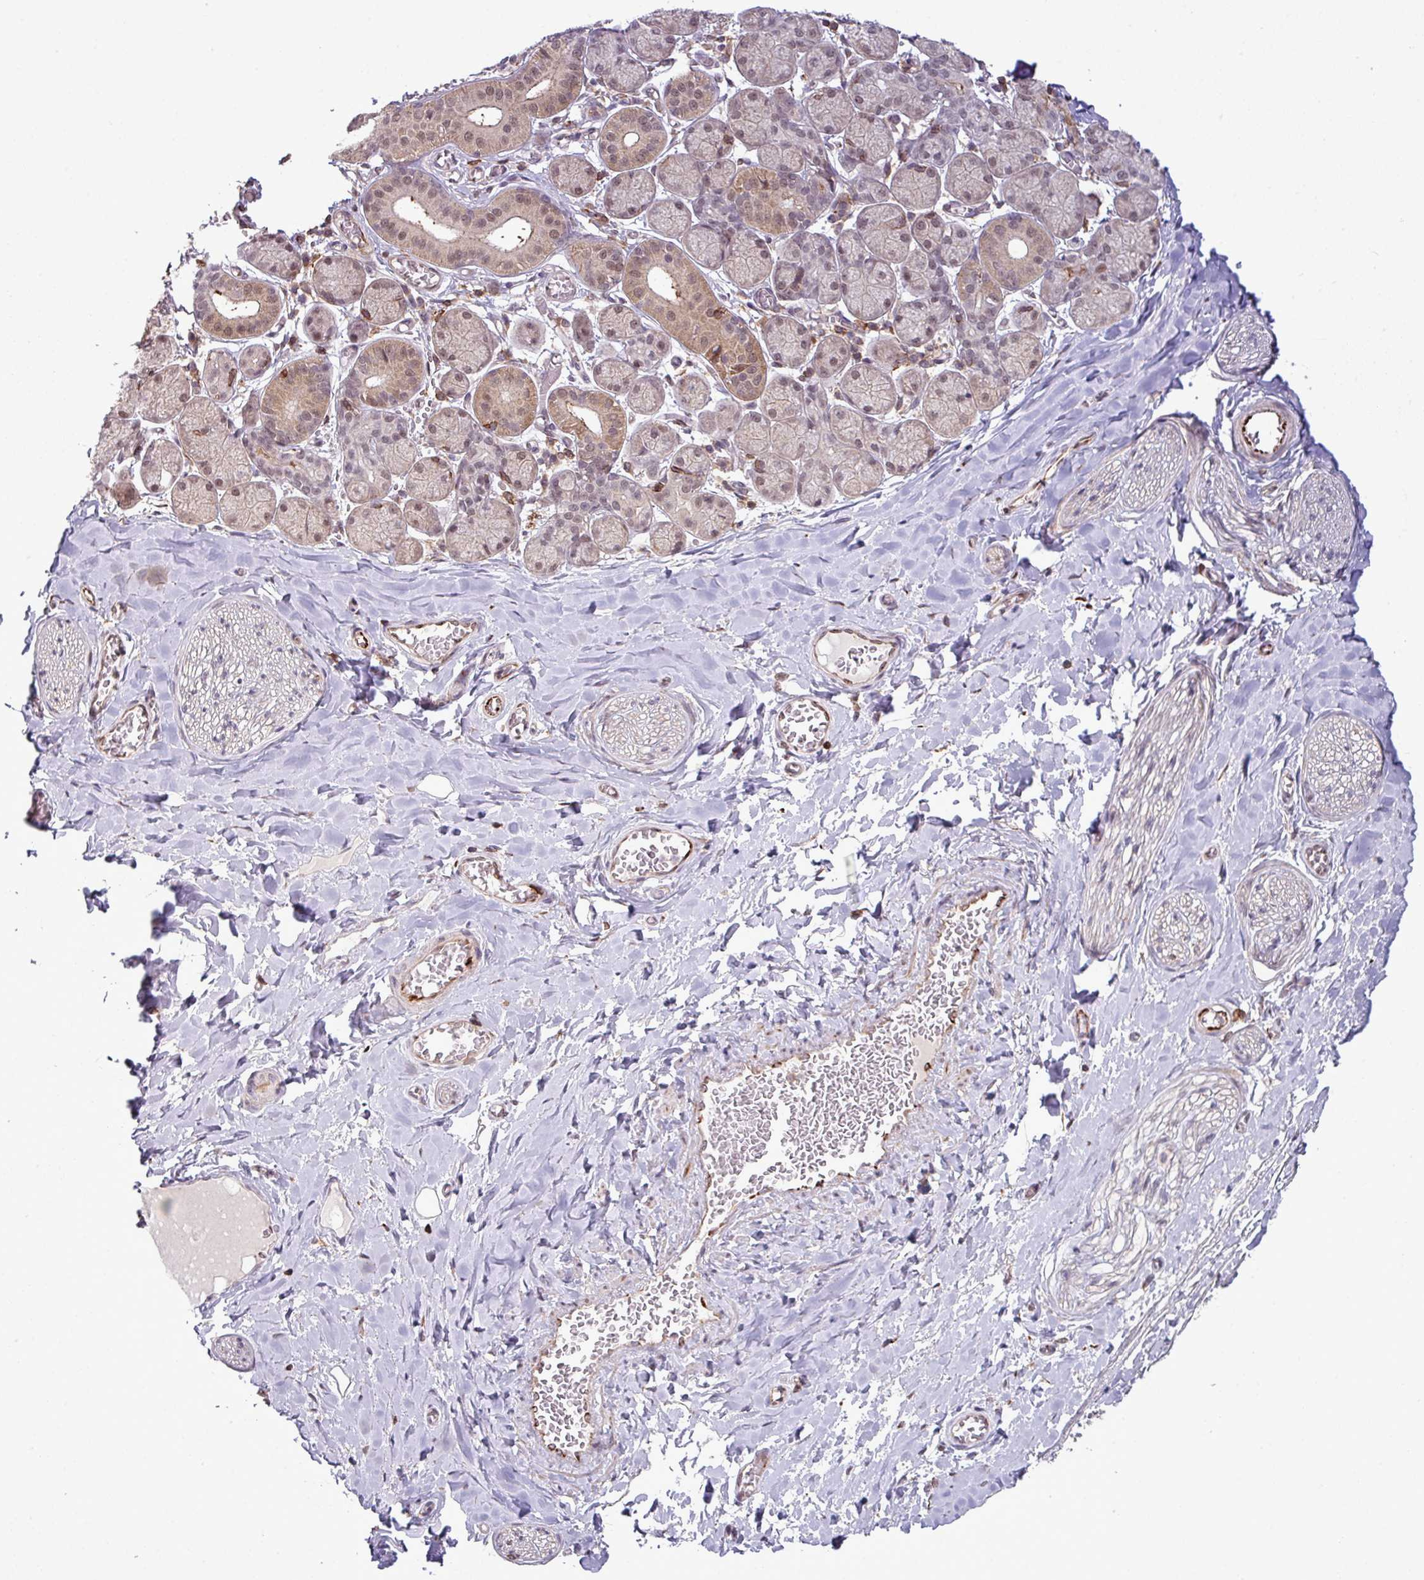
{"staining": {"intensity": "negative", "quantity": "none", "location": "none"}, "tissue": "adipose tissue", "cell_type": "Adipocytes", "image_type": "normal", "snomed": [{"axis": "morphology", "description": "Normal tissue, NOS"}, {"axis": "topography", "description": "Salivary gland"}, {"axis": "topography", "description": "Peripheral nerve tissue"}], "caption": "A high-resolution image shows immunohistochemistry staining of benign adipose tissue, which shows no significant positivity in adipocytes.", "gene": "ZC2HC1C", "patient": {"sex": "female", "age": 24}}